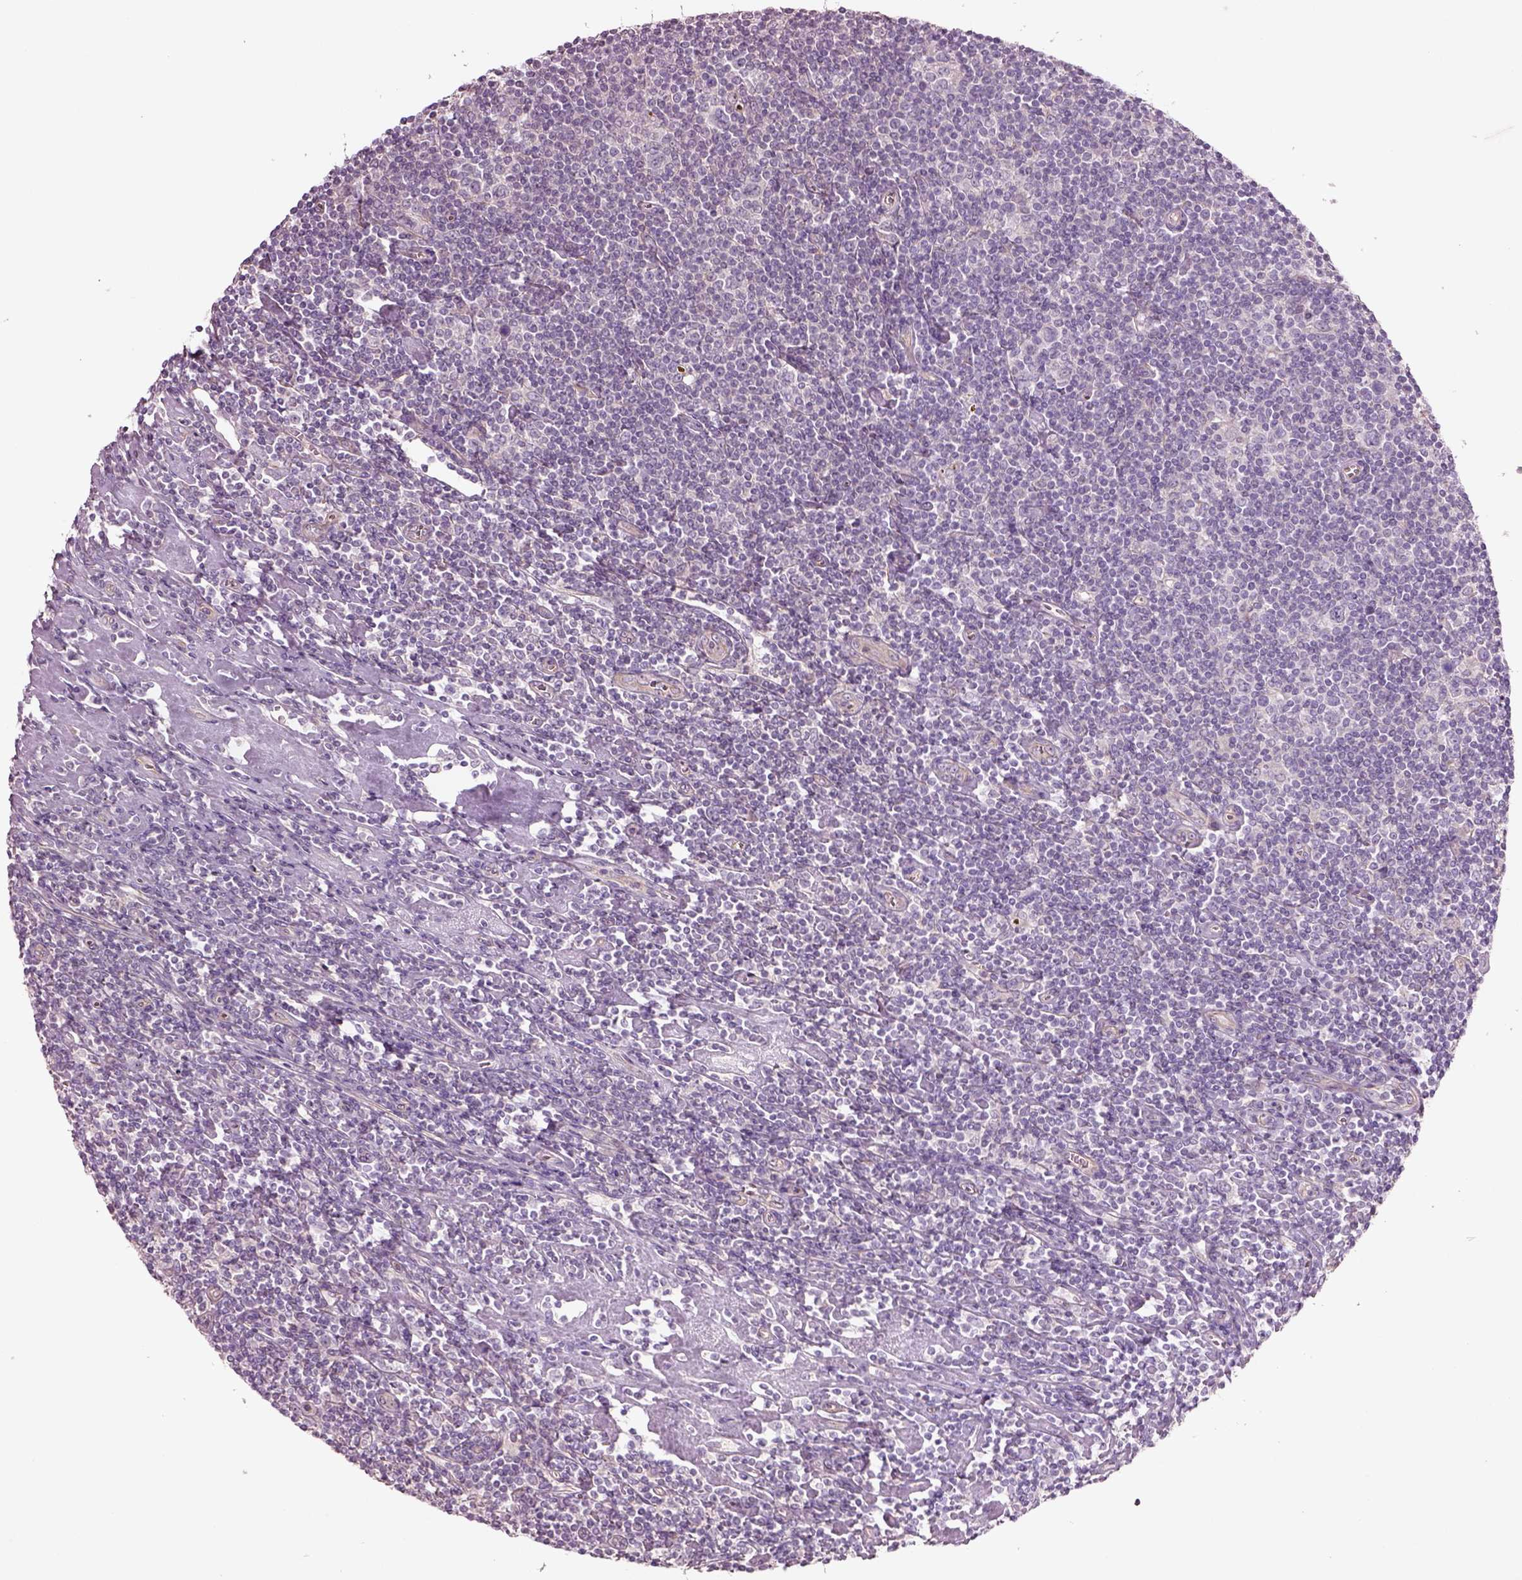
{"staining": {"intensity": "negative", "quantity": "none", "location": "none"}, "tissue": "lymphoma", "cell_type": "Tumor cells", "image_type": "cancer", "snomed": [{"axis": "morphology", "description": "Hodgkin's disease, NOS"}, {"axis": "topography", "description": "Lymph node"}], "caption": "Tumor cells are negative for brown protein staining in lymphoma.", "gene": "DUOXA2", "patient": {"sex": "male", "age": 40}}